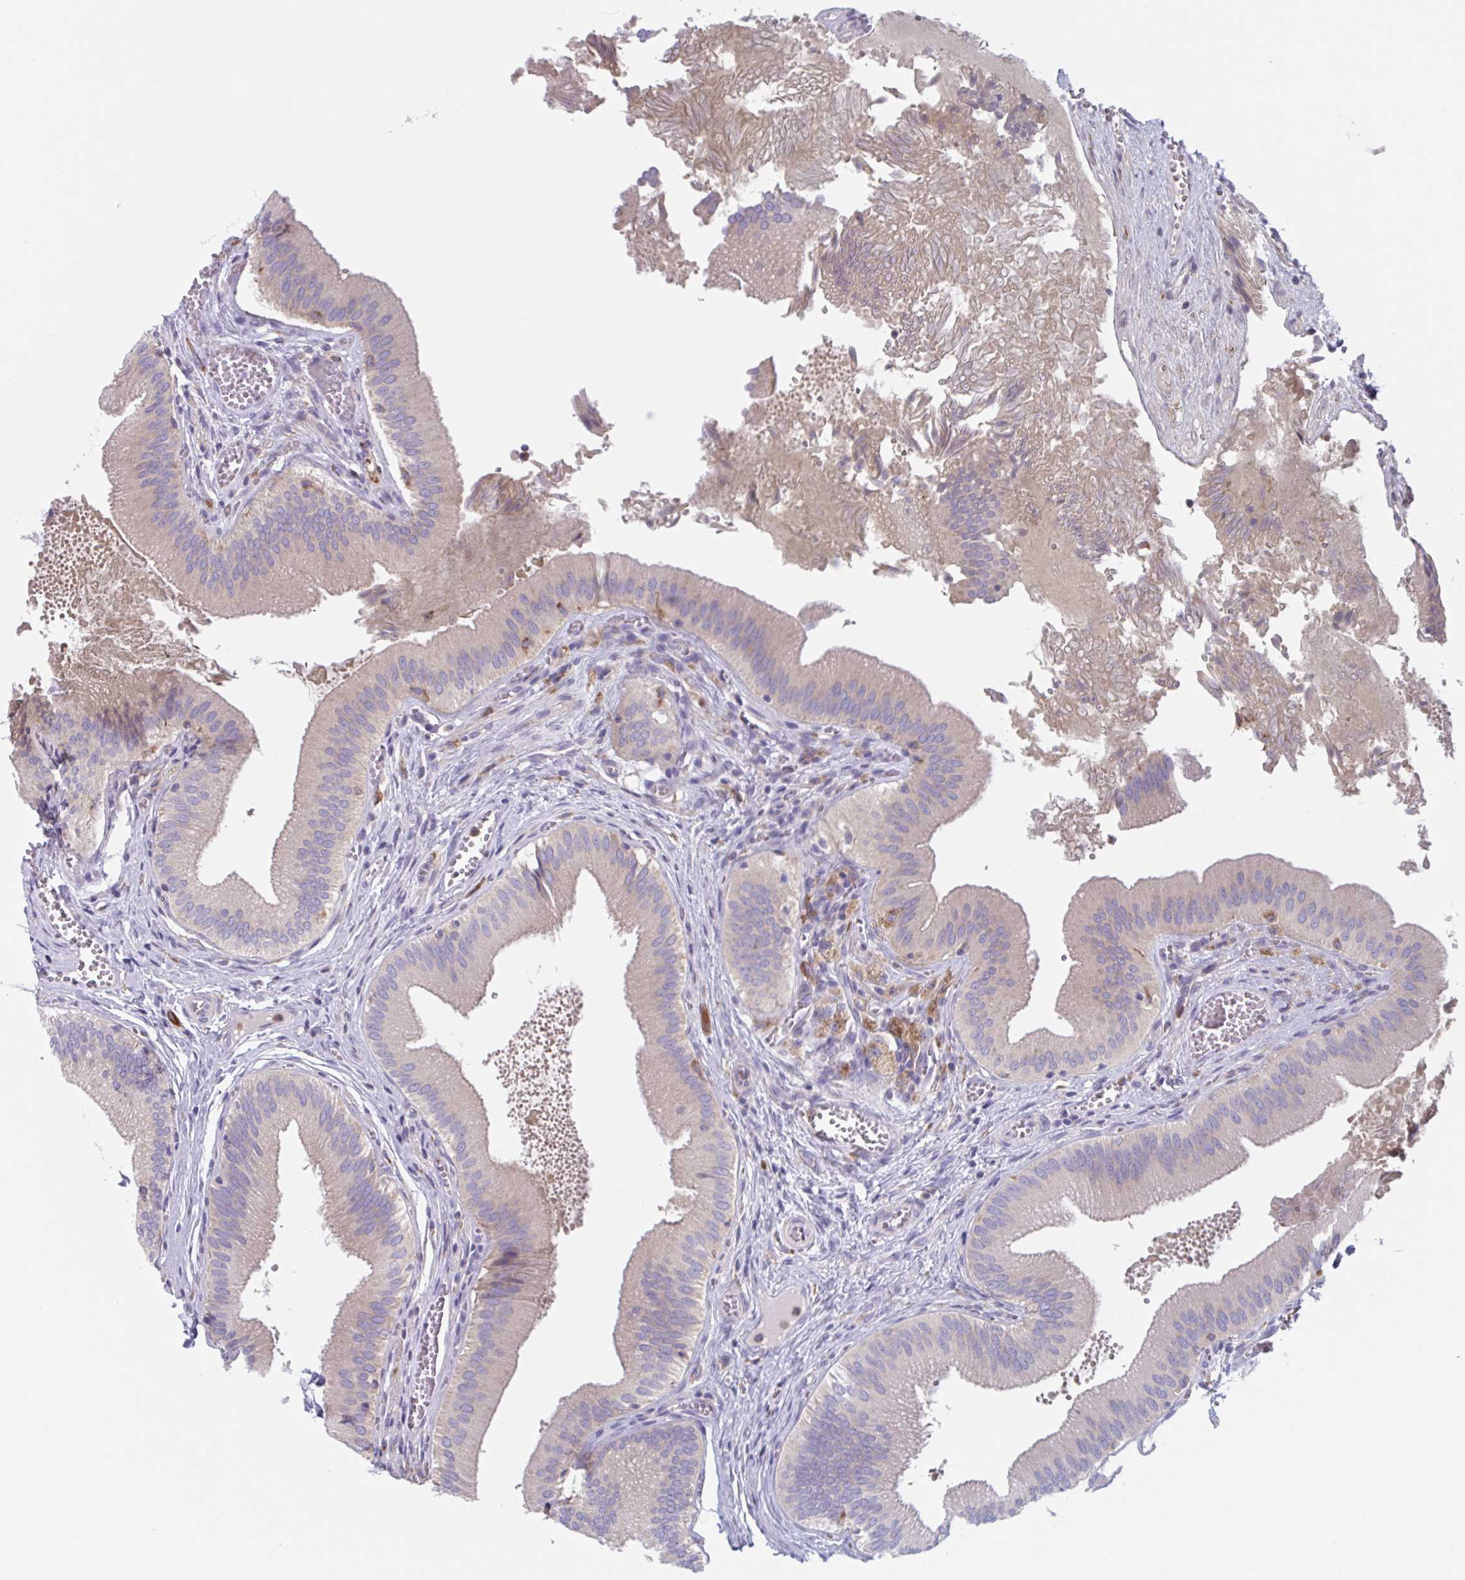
{"staining": {"intensity": "moderate", "quantity": "25%-75%", "location": "cytoplasmic/membranous"}, "tissue": "gallbladder", "cell_type": "Glandular cells", "image_type": "normal", "snomed": [{"axis": "morphology", "description": "Normal tissue, NOS"}, {"axis": "topography", "description": "Gallbladder"}], "caption": "Glandular cells reveal moderate cytoplasmic/membranous expression in approximately 25%-75% of cells in benign gallbladder.", "gene": "NIPSNAP1", "patient": {"sex": "male", "age": 17}}